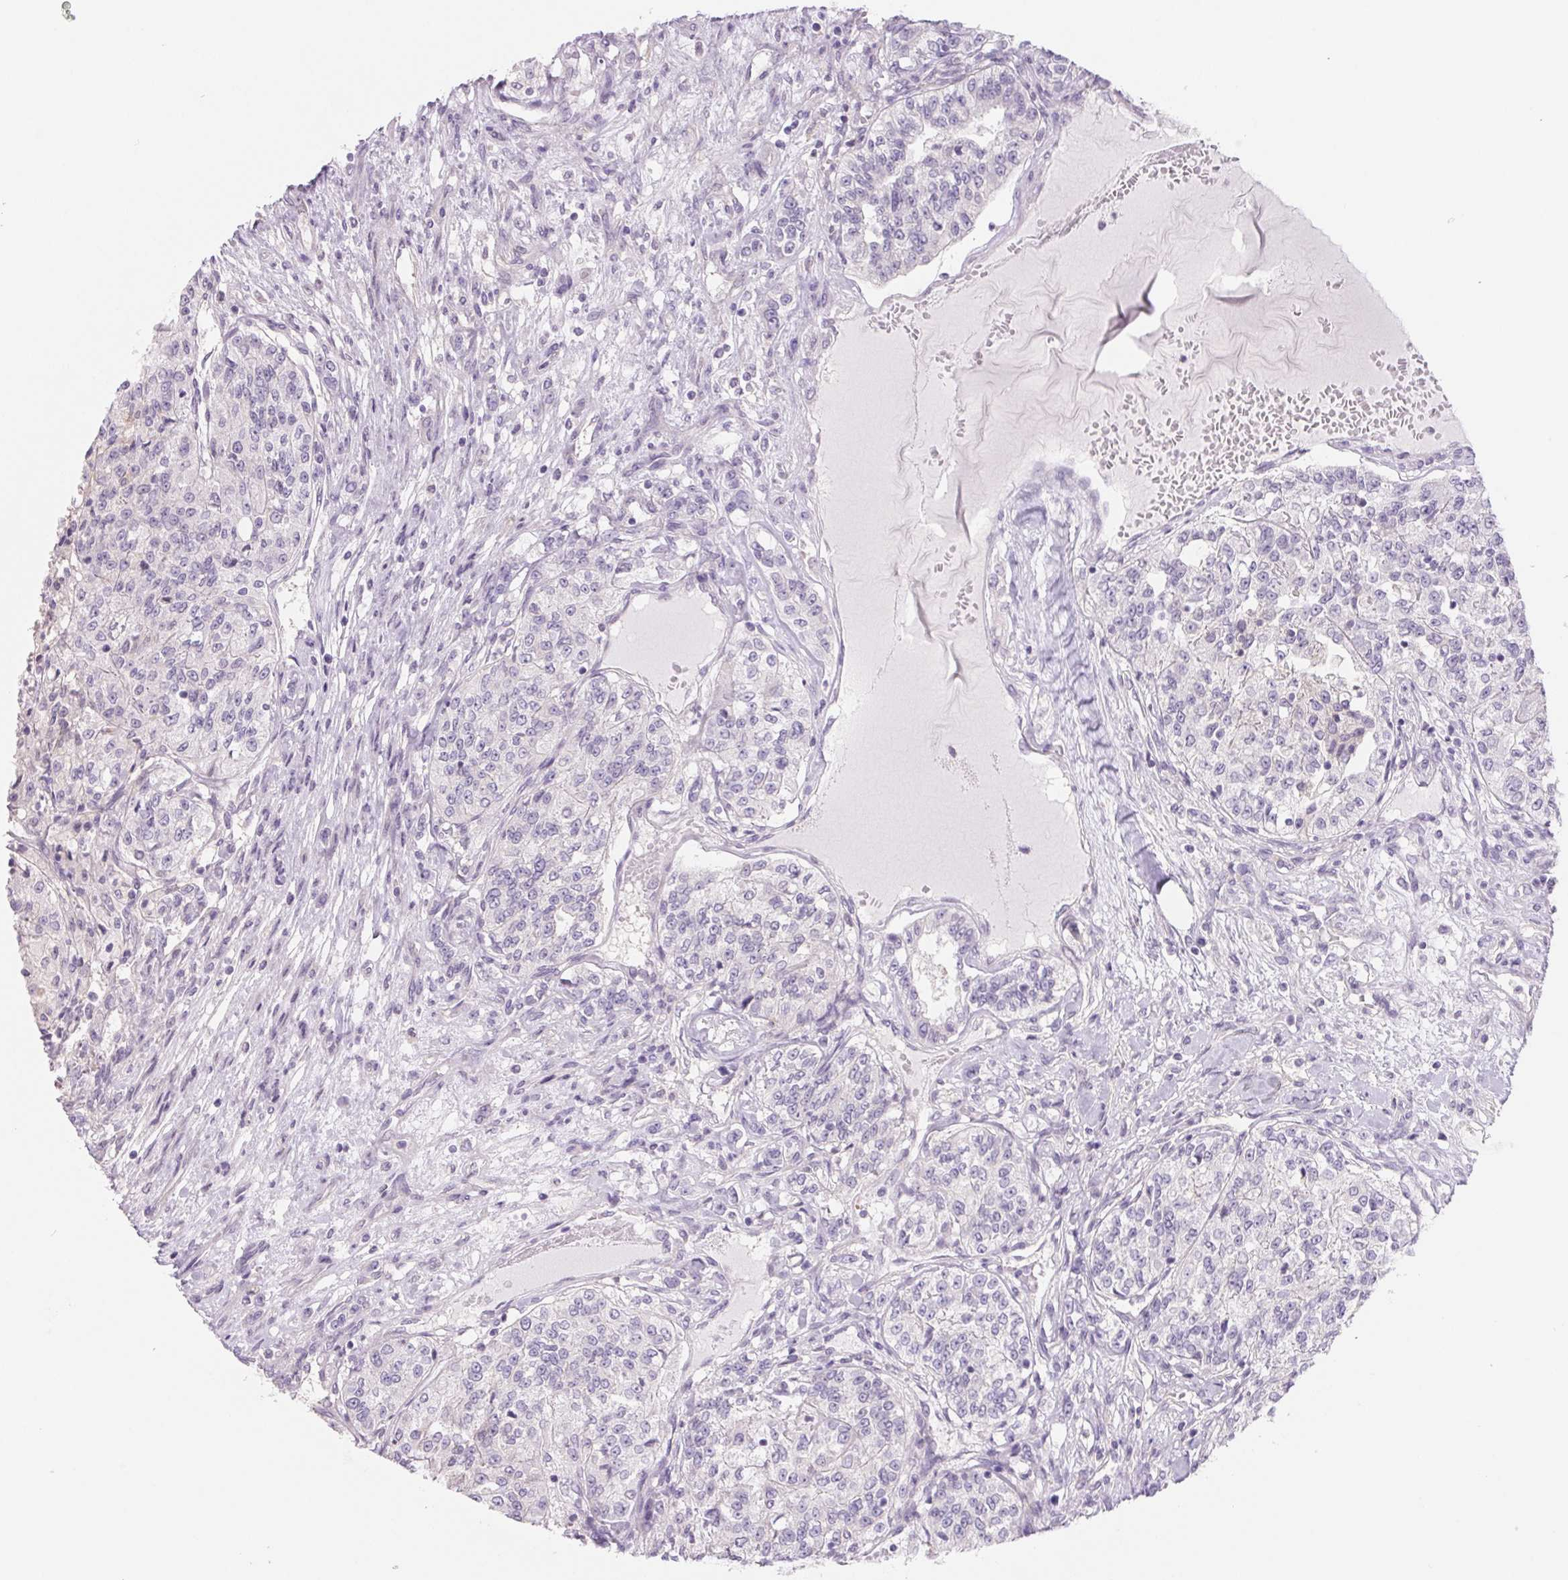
{"staining": {"intensity": "negative", "quantity": "none", "location": "none"}, "tissue": "renal cancer", "cell_type": "Tumor cells", "image_type": "cancer", "snomed": [{"axis": "morphology", "description": "Adenocarcinoma, NOS"}, {"axis": "topography", "description": "Kidney"}], "caption": "Renal cancer stained for a protein using IHC demonstrates no positivity tumor cells.", "gene": "CTNND2", "patient": {"sex": "female", "age": 63}}